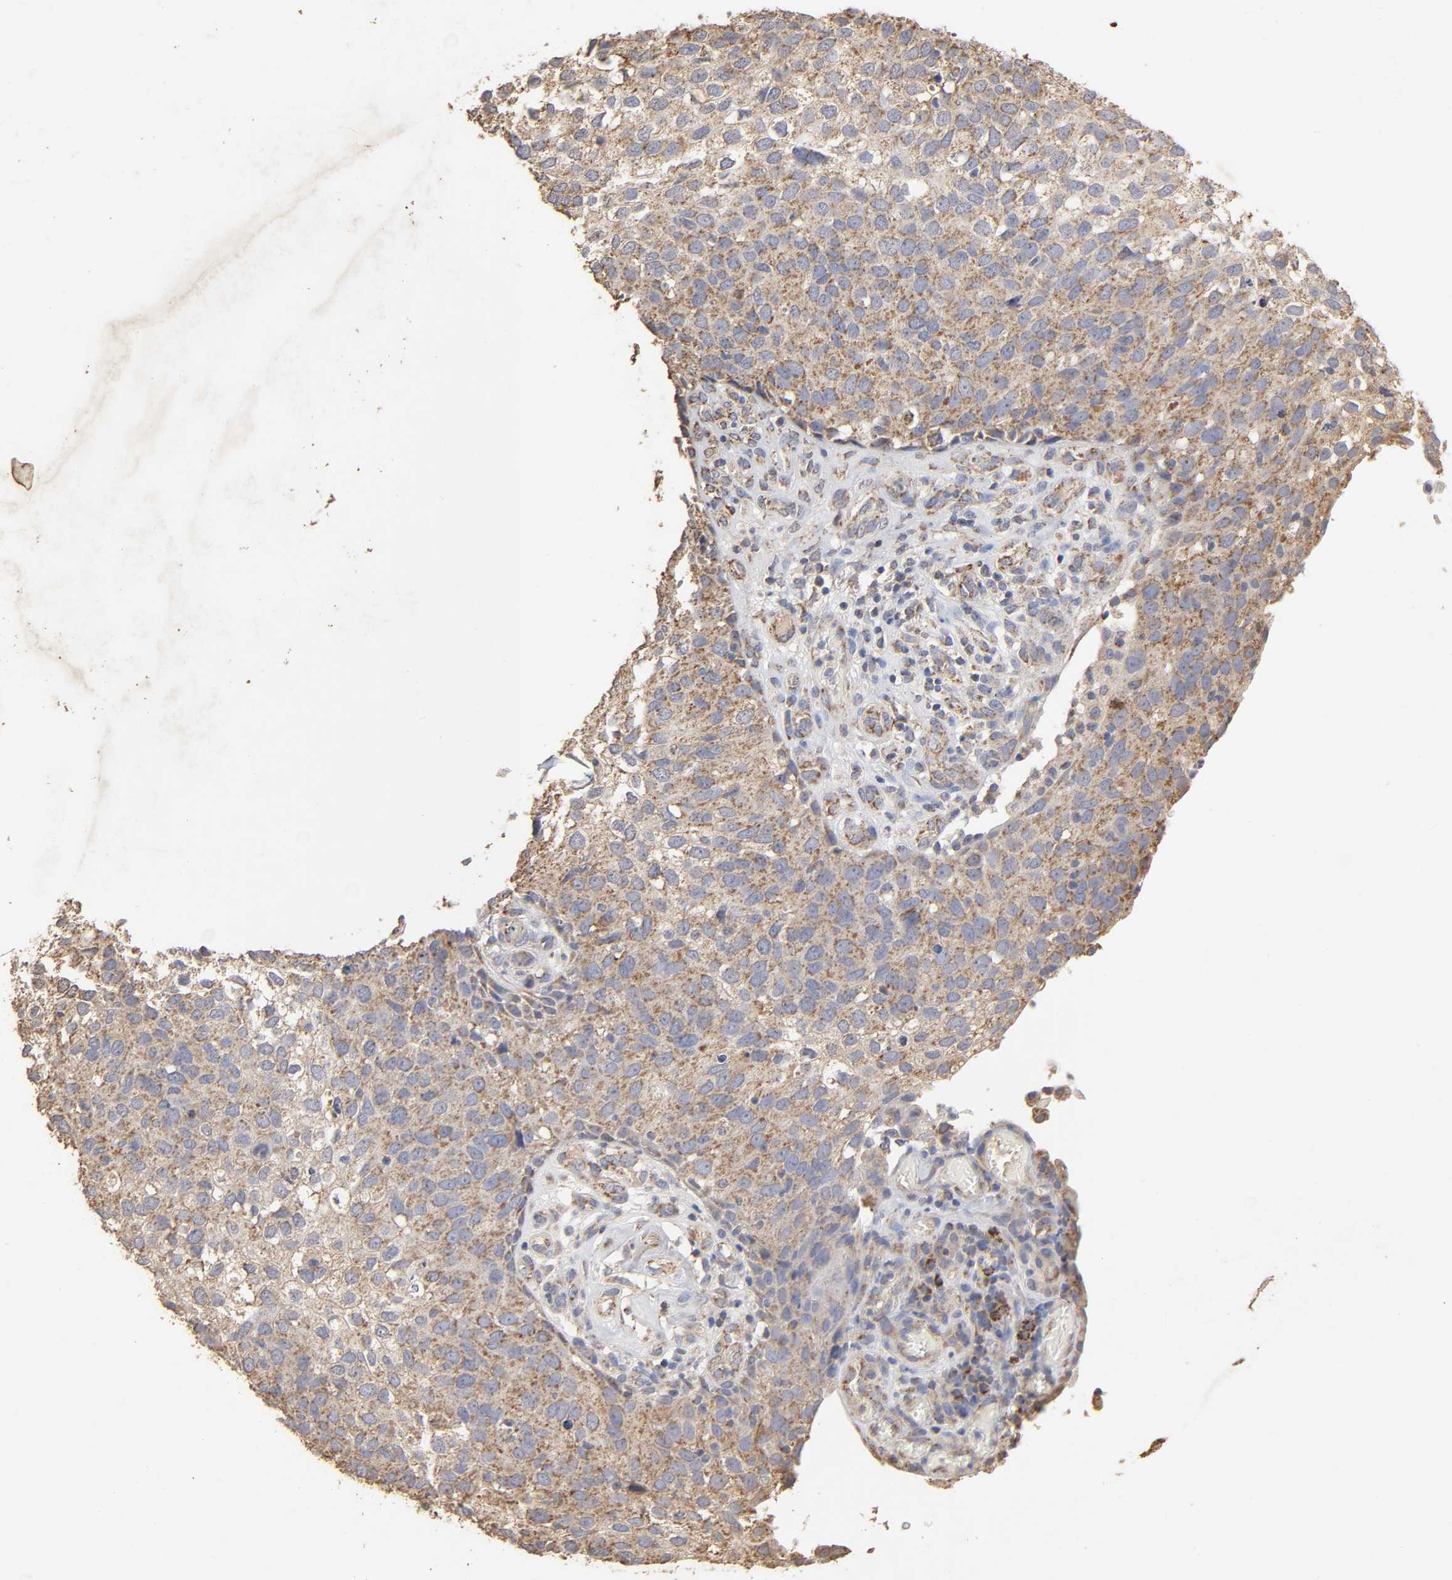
{"staining": {"intensity": "moderate", "quantity": ">75%", "location": "cytoplasmic/membranous"}, "tissue": "skin cancer", "cell_type": "Tumor cells", "image_type": "cancer", "snomed": [{"axis": "morphology", "description": "Squamous cell carcinoma, NOS"}, {"axis": "topography", "description": "Skin"}], "caption": "A brown stain highlights moderate cytoplasmic/membranous staining of a protein in skin squamous cell carcinoma tumor cells. (DAB IHC, brown staining for protein, blue staining for nuclei).", "gene": "CYCS", "patient": {"sex": "male", "age": 87}}